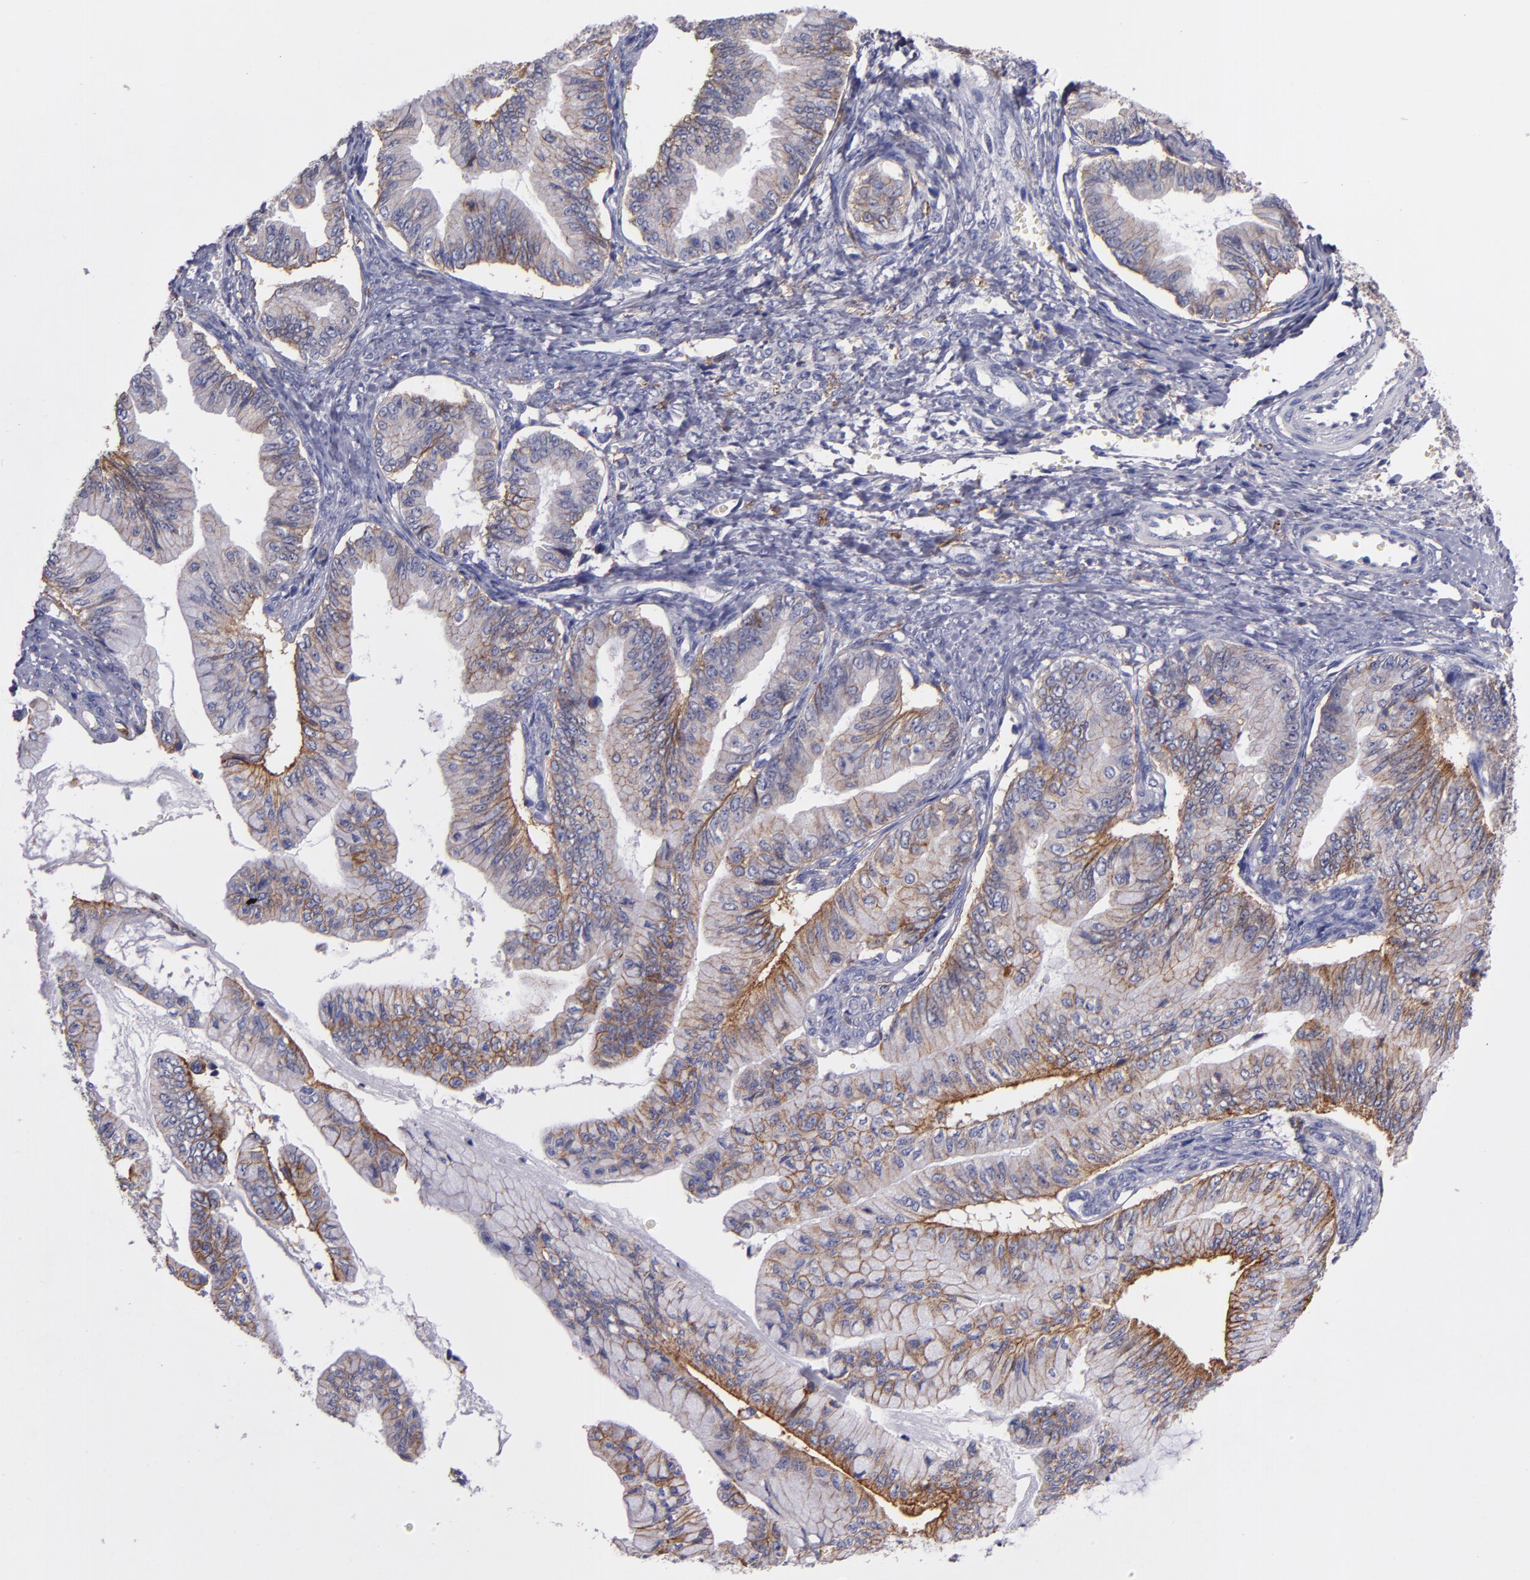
{"staining": {"intensity": "moderate", "quantity": "25%-75%", "location": "cytoplasmic/membranous"}, "tissue": "ovarian cancer", "cell_type": "Tumor cells", "image_type": "cancer", "snomed": [{"axis": "morphology", "description": "Cystadenocarcinoma, mucinous, NOS"}, {"axis": "topography", "description": "Ovary"}], "caption": "High-power microscopy captured an IHC micrograph of ovarian cancer (mucinous cystadenocarcinoma), revealing moderate cytoplasmic/membranous expression in approximately 25%-75% of tumor cells.", "gene": "C5AR1", "patient": {"sex": "female", "age": 36}}